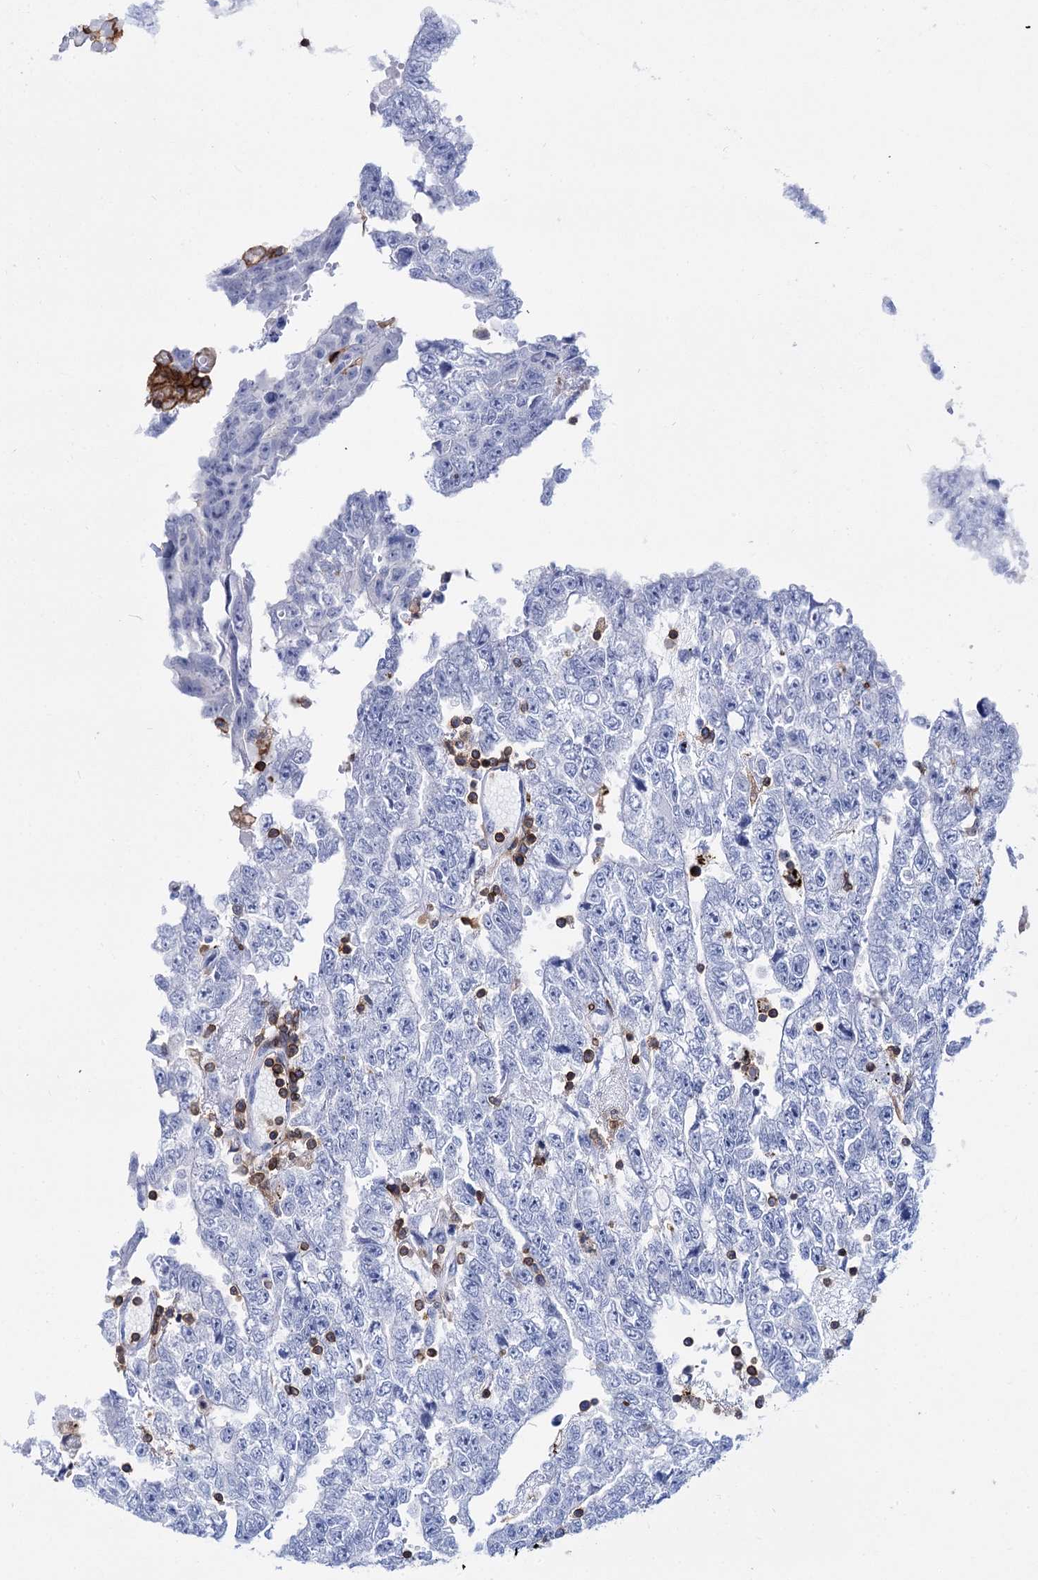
{"staining": {"intensity": "negative", "quantity": "none", "location": "none"}, "tissue": "testis cancer", "cell_type": "Tumor cells", "image_type": "cancer", "snomed": [{"axis": "morphology", "description": "Carcinoma, Embryonal, NOS"}, {"axis": "topography", "description": "Testis"}], "caption": "Immunohistochemistry (IHC) of embryonal carcinoma (testis) displays no staining in tumor cells.", "gene": "DEF6", "patient": {"sex": "male", "age": 25}}